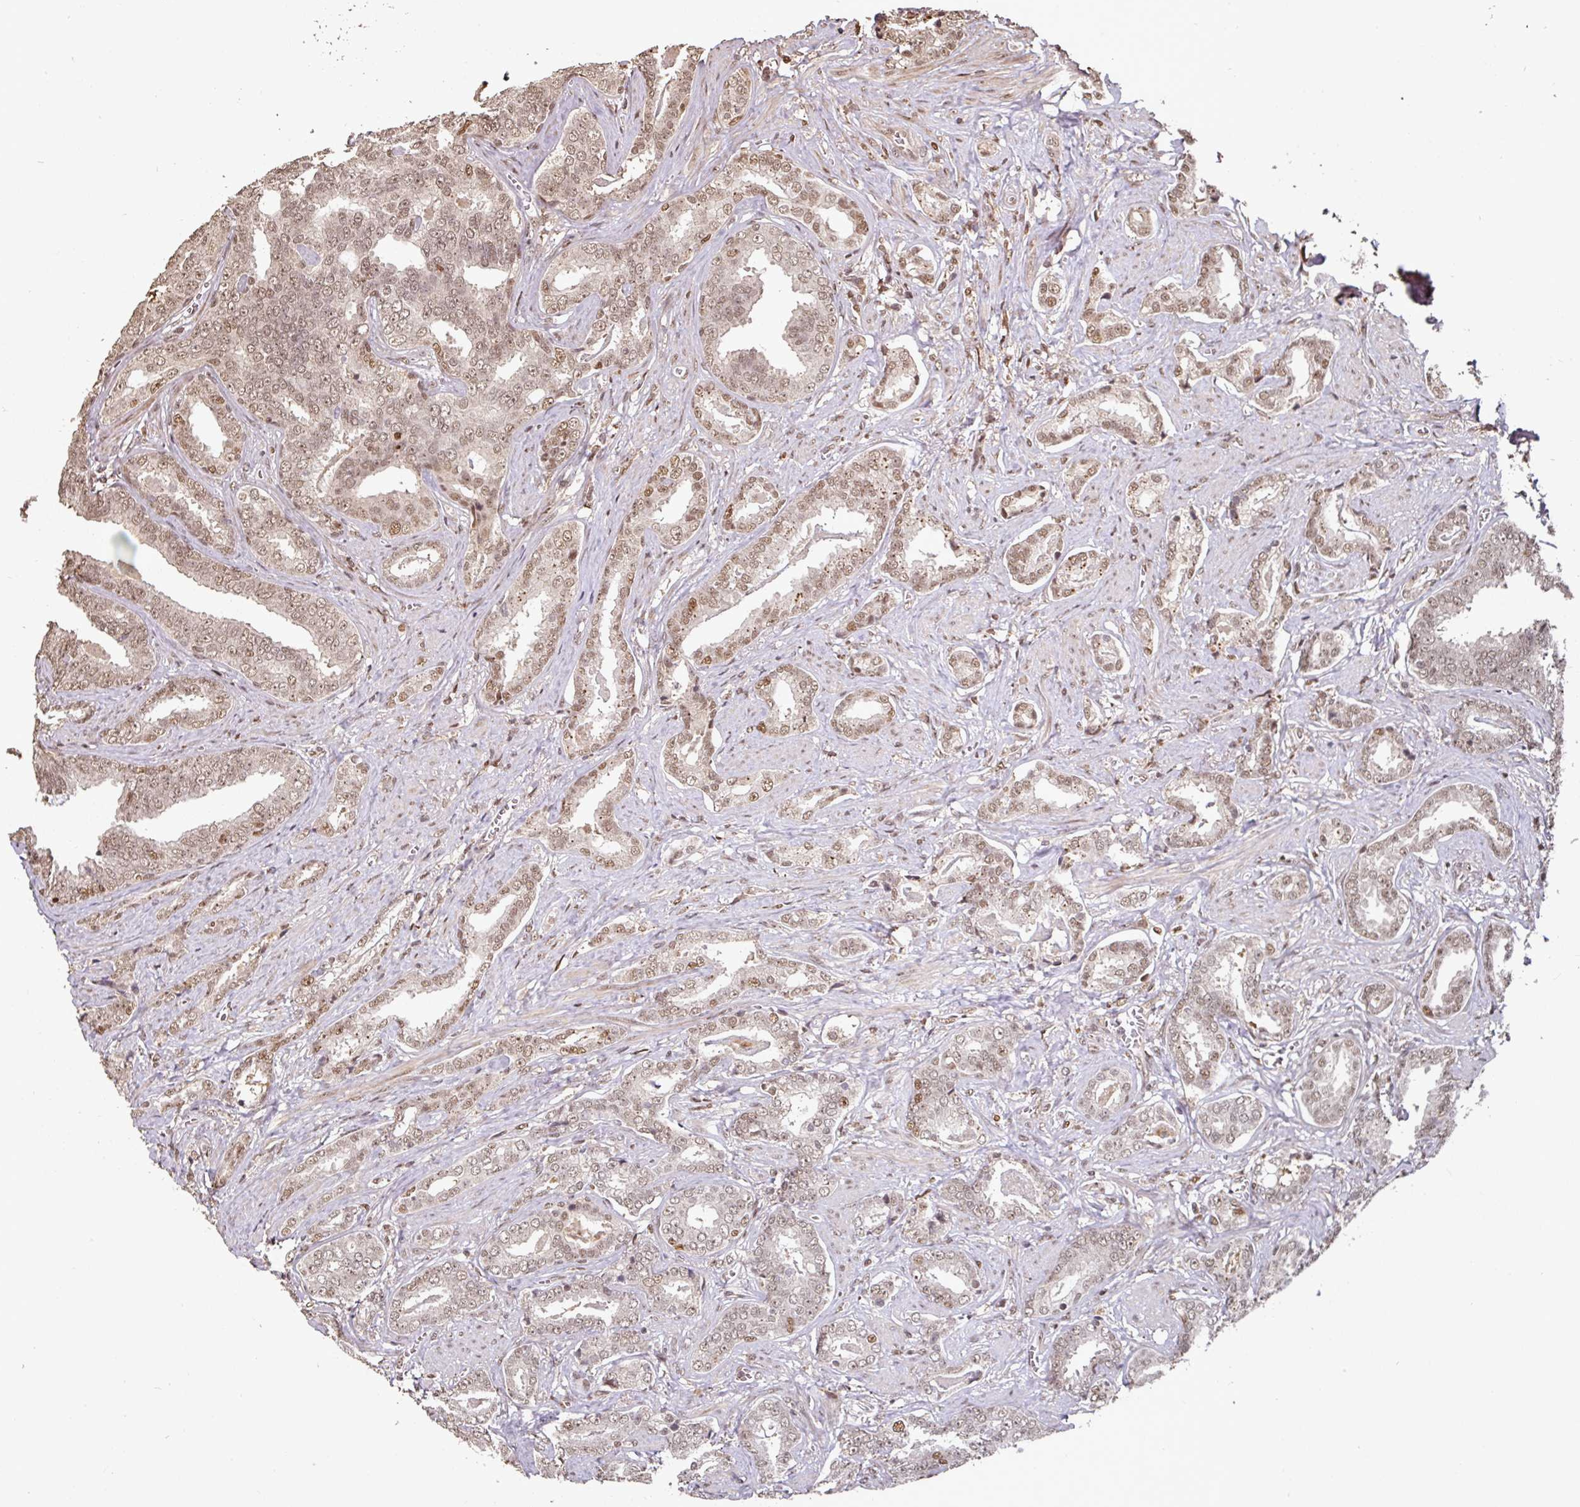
{"staining": {"intensity": "moderate", "quantity": ">75%", "location": "nuclear"}, "tissue": "prostate cancer", "cell_type": "Tumor cells", "image_type": "cancer", "snomed": [{"axis": "morphology", "description": "Adenocarcinoma, High grade"}, {"axis": "topography", "description": "Prostate"}], "caption": "Immunohistochemistry (IHC) staining of high-grade adenocarcinoma (prostate), which demonstrates medium levels of moderate nuclear positivity in approximately >75% of tumor cells indicating moderate nuclear protein positivity. The staining was performed using DAB (brown) for protein detection and nuclei were counterstained in hematoxylin (blue).", "gene": "POLD1", "patient": {"sex": "male", "age": 67}}